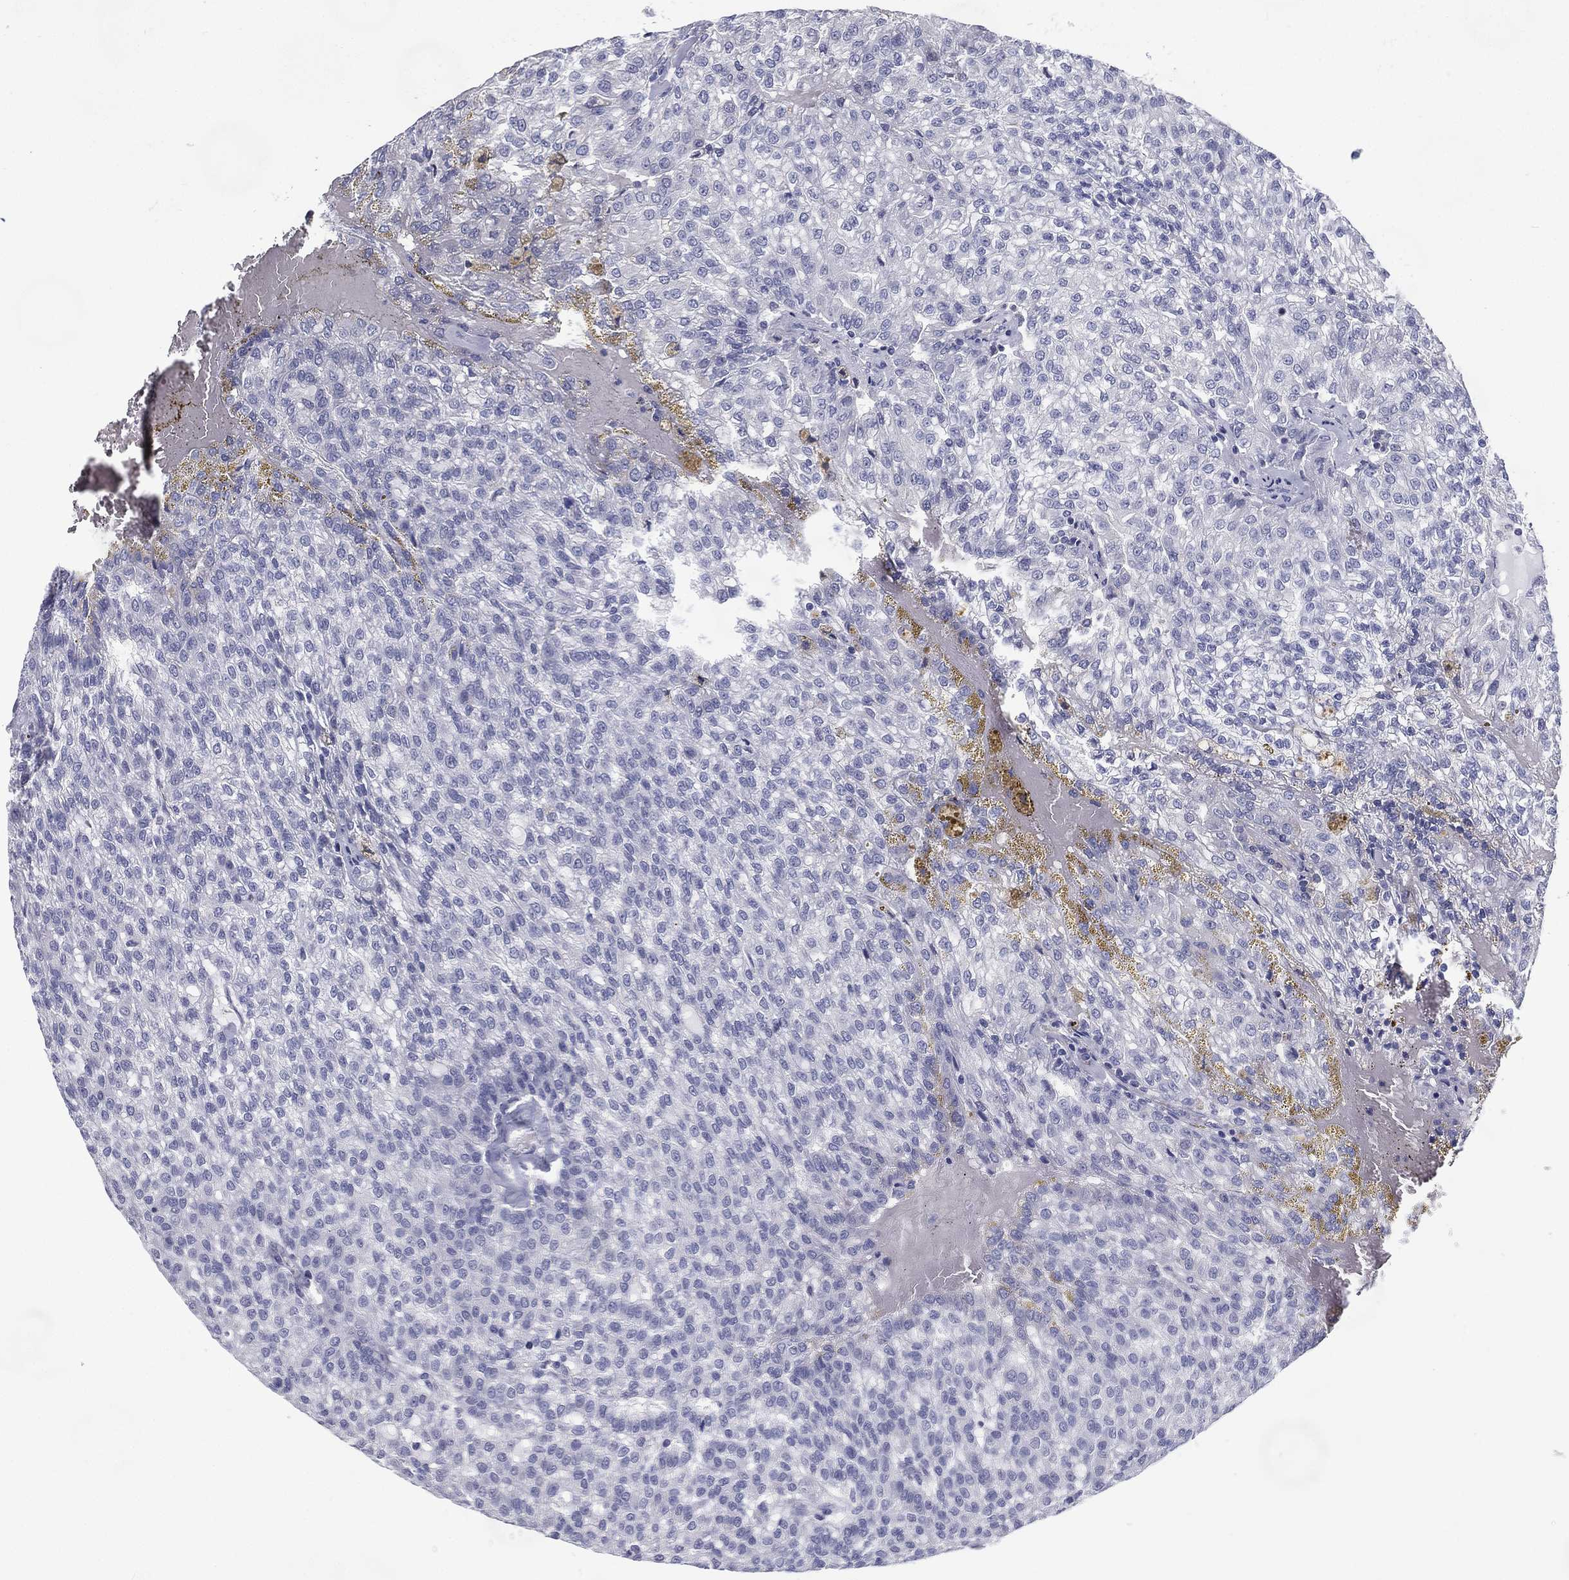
{"staining": {"intensity": "negative", "quantity": "none", "location": "none"}, "tissue": "renal cancer", "cell_type": "Tumor cells", "image_type": "cancer", "snomed": [{"axis": "morphology", "description": "Adenocarcinoma, NOS"}, {"axis": "topography", "description": "Kidney"}], "caption": "A photomicrograph of renal cancer (adenocarcinoma) stained for a protein exhibits no brown staining in tumor cells. (DAB (3,3'-diaminobenzidine) IHC, high magnification).", "gene": "C19orf18", "patient": {"sex": "male", "age": 63}}